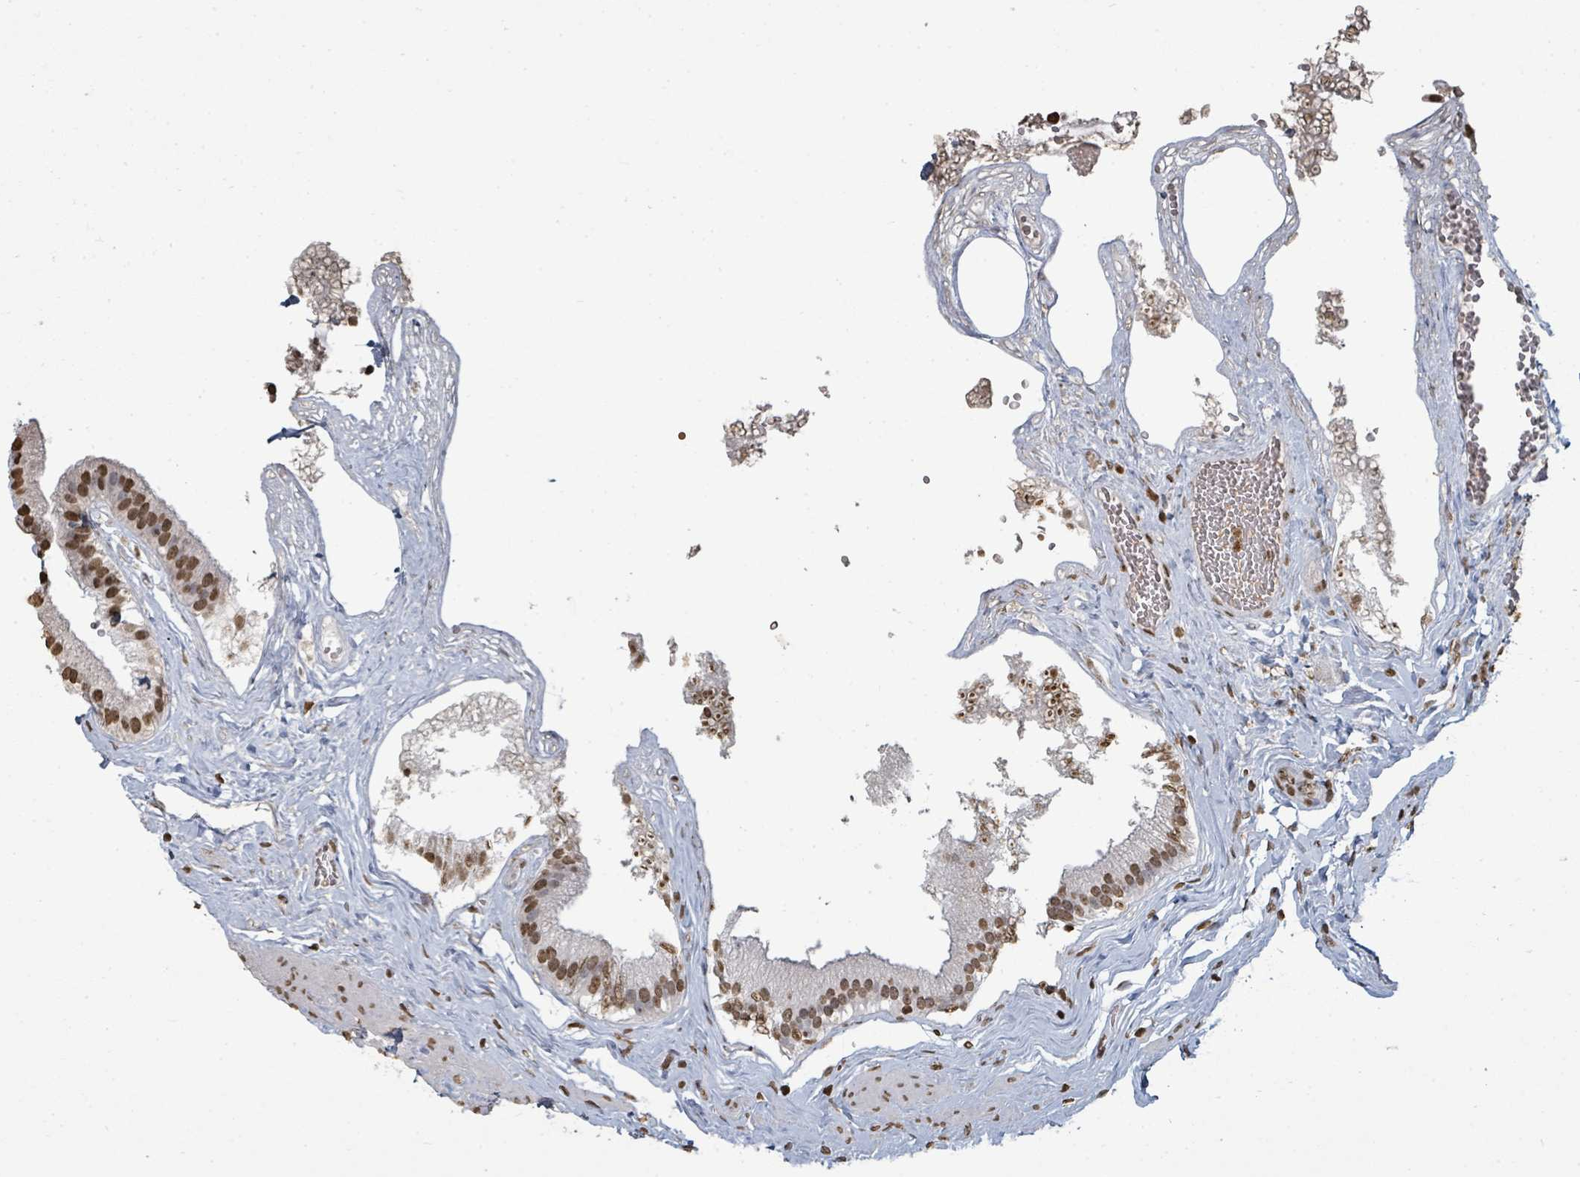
{"staining": {"intensity": "moderate", "quantity": ">75%", "location": "nuclear"}, "tissue": "gallbladder", "cell_type": "Glandular cells", "image_type": "normal", "snomed": [{"axis": "morphology", "description": "Normal tissue, NOS"}, {"axis": "topography", "description": "Gallbladder"}], "caption": "Protein analysis of normal gallbladder displays moderate nuclear positivity in about >75% of glandular cells.", "gene": "MRPS12", "patient": {"sex": "female", "age": 54}}